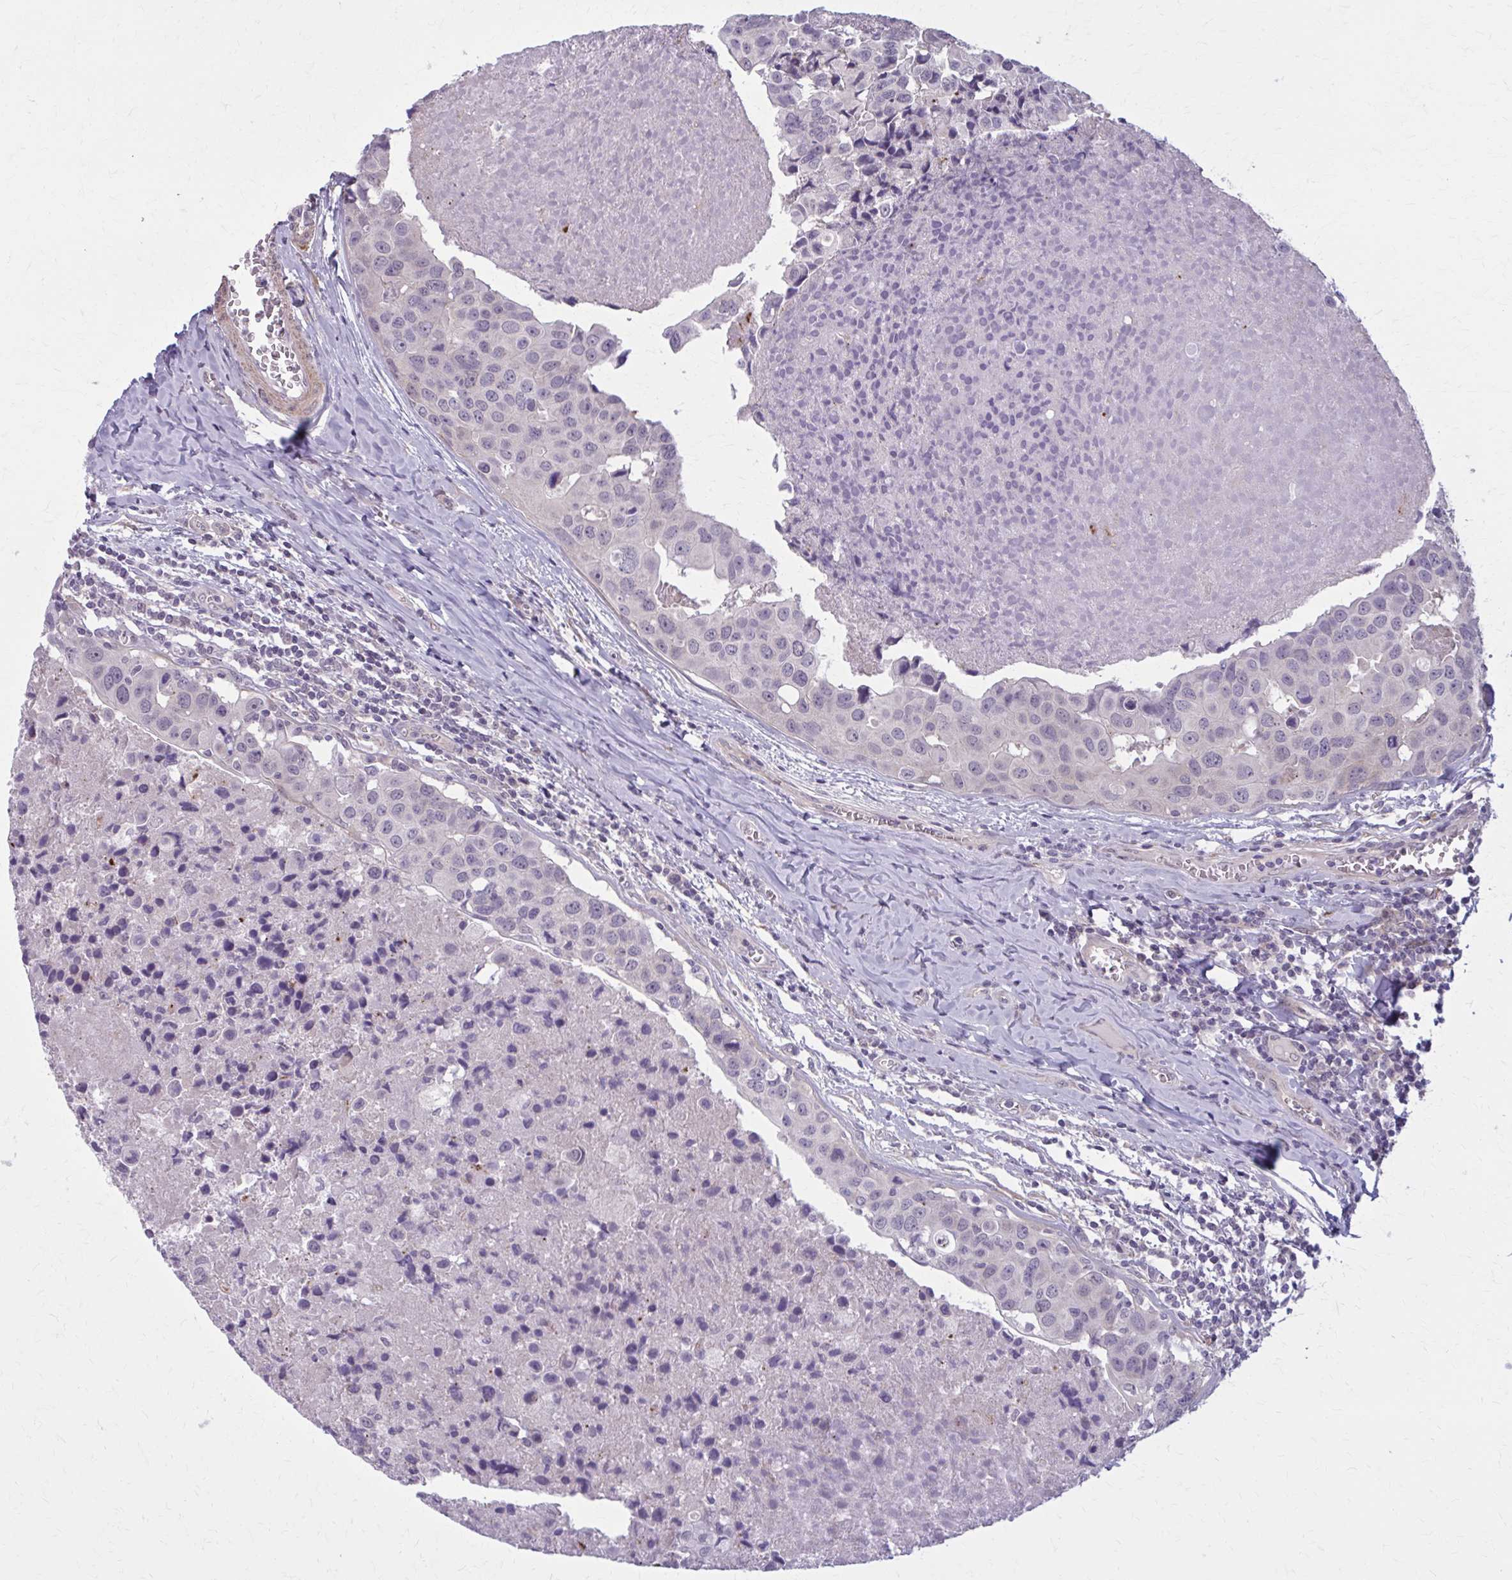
{"staining": {"intensity": "negative", "quantity": "none", "location": "none"}, "tissue": "breast cancer", "cell_type": "Tumor cells", "image_type": "cancer", "snomed": [{"axis": "morphology", "description": "Duct carcinoma"}, {"axis": "topography", "description": "Breast"}], "caption": "Immunohistochemistry of infiltrating ductal carcinoma (breast) exhibits no staining in tumor cells.", "gene": "NUMBL", "patient": {"sex": "female", "age": 24}}